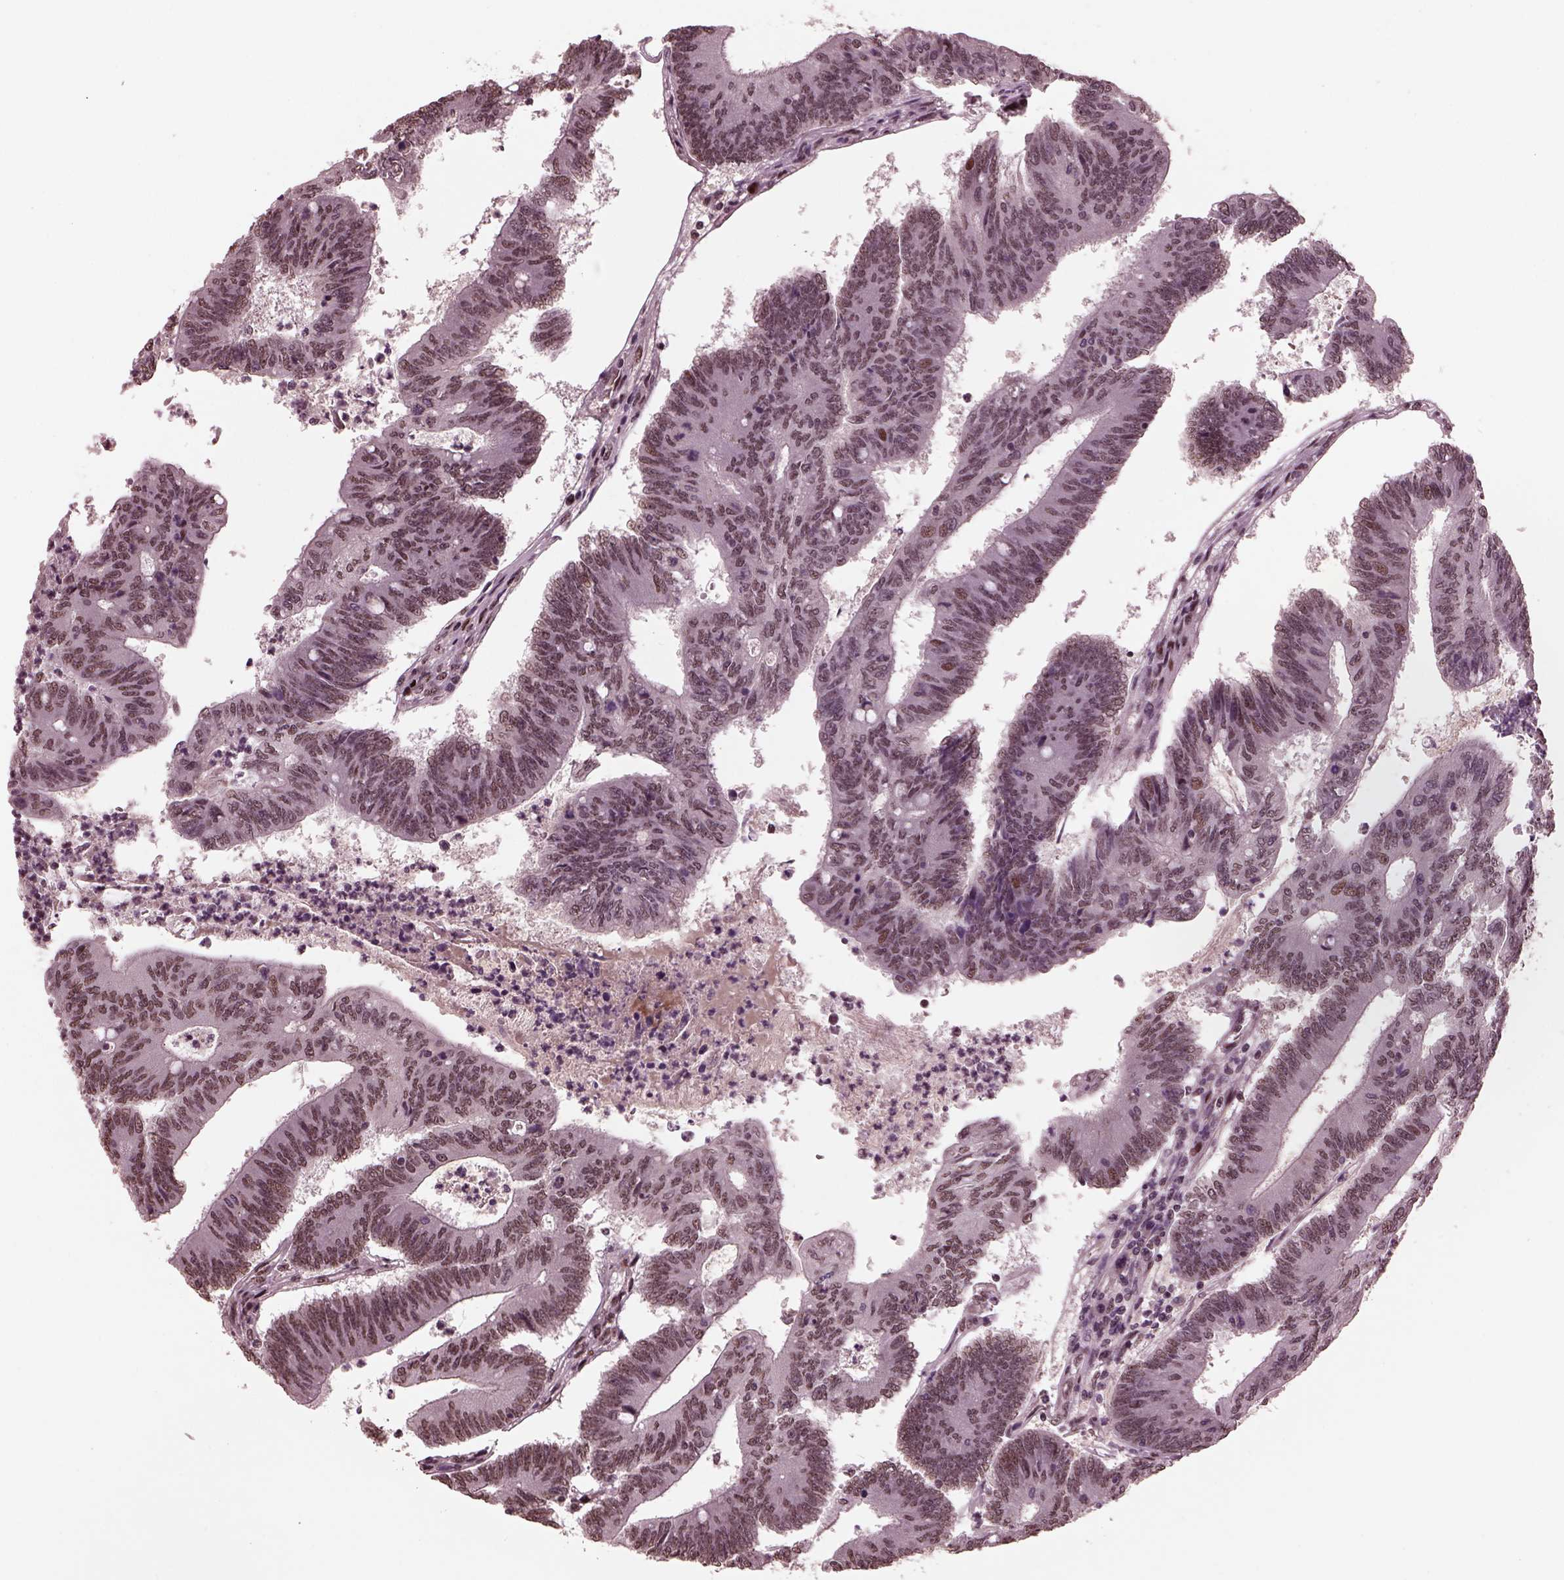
{"staining": {"intensity": "moderate", "quantity": "25%-75%", "location": "nuclear"}, "tissue": "colorectal cancer", "cell_type": "Tumor cells", "image_type": "cancer", "snomed": [{"axis": "morphology", "description": "Adenocarcinoma, NOS"}, {"axis": "topography", "description": "Colon"}], "caption": "Immunohistochemical staining of colorectal cancer (adenocarcinoma) reveals medium levels of moderate nuclear staining in approximately 25%-75% of tumor cells.", "gene": "NAP1L5", "patient": {"sex": "female", "age": 70}}